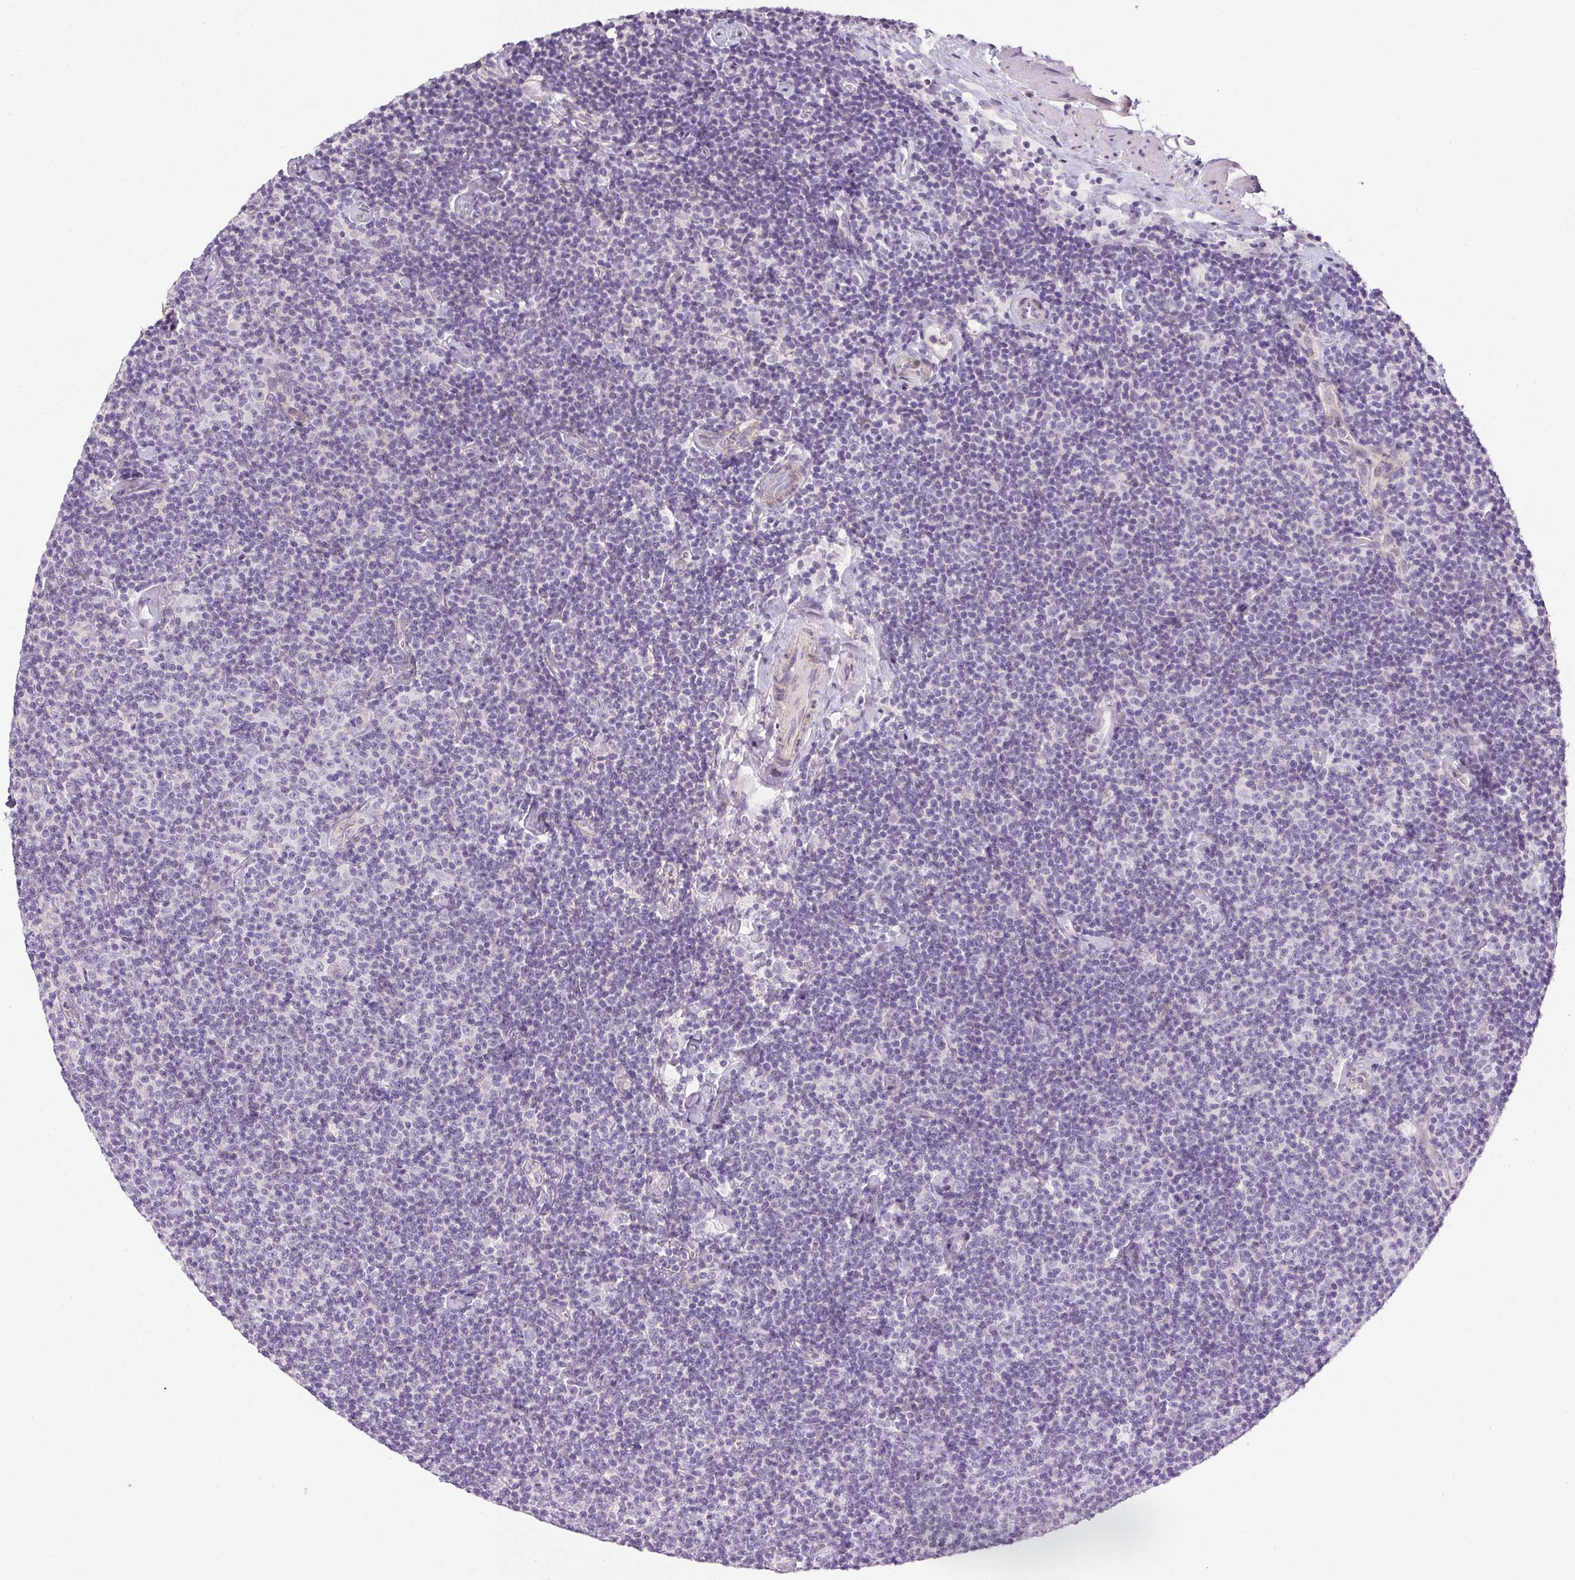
{"staining": {"intensity": "negative", "quantity": "none", "location": "none"}, "tissue": "lymphoma", "cell_type": "Tumor cells", "image_type": "cancer", "snomed": [{"axis": "morphology", "description": "Malignant lymphoma, non-Hodgkin's type, Low grade"}, {"axis": "topography", "description": "Lymph node"}], "caption": "Immunohistochemistry (IHC) photomicrograph of human malignant lymphoma, non-Hodgkin's type (low-grade) stained for a protein (brown), which reveals no expression in tumor cells.", "gene": "PRL", "patient": {"sex": "male", "age": 81}}